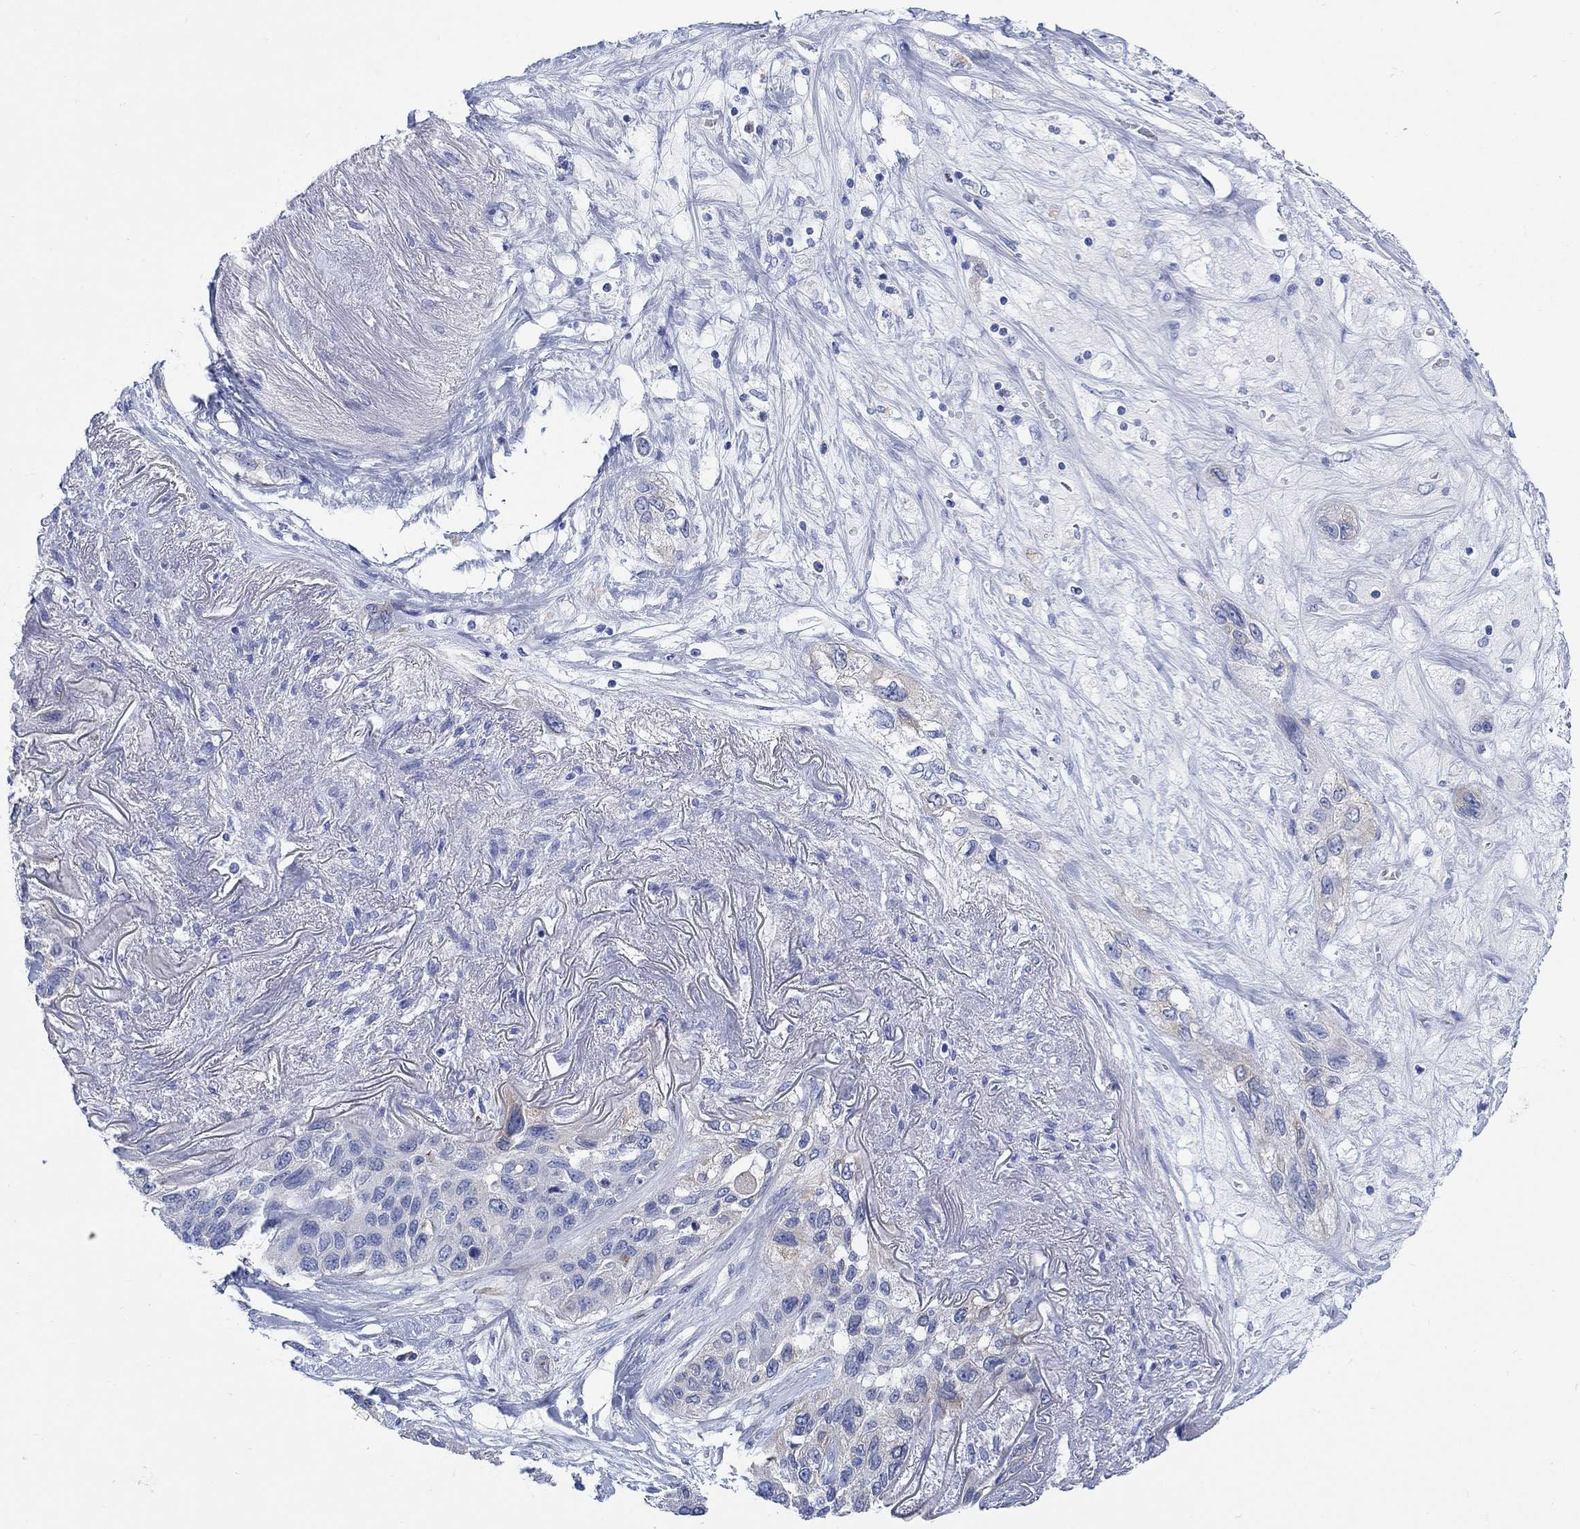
{"staining": {"intensity": "negative", "quantity": "none", "location": "none"}, "tissue": "lung cancer", "cell_type": "Tumor cells", "image_type": "cancer", "snomed": [{"axis": "morphology", "description": "Squamous cell carcinoma, NOS"}, {"axis": "topography", "description": "Lung"}], "caption": "Immunohistochemistry (IHC) of lung cancer (squamous cell carcinoma) demonstrates no positivity in tumor cells.", "gene": "MYL1", "patient": {"sex": "female", "age": 70}}